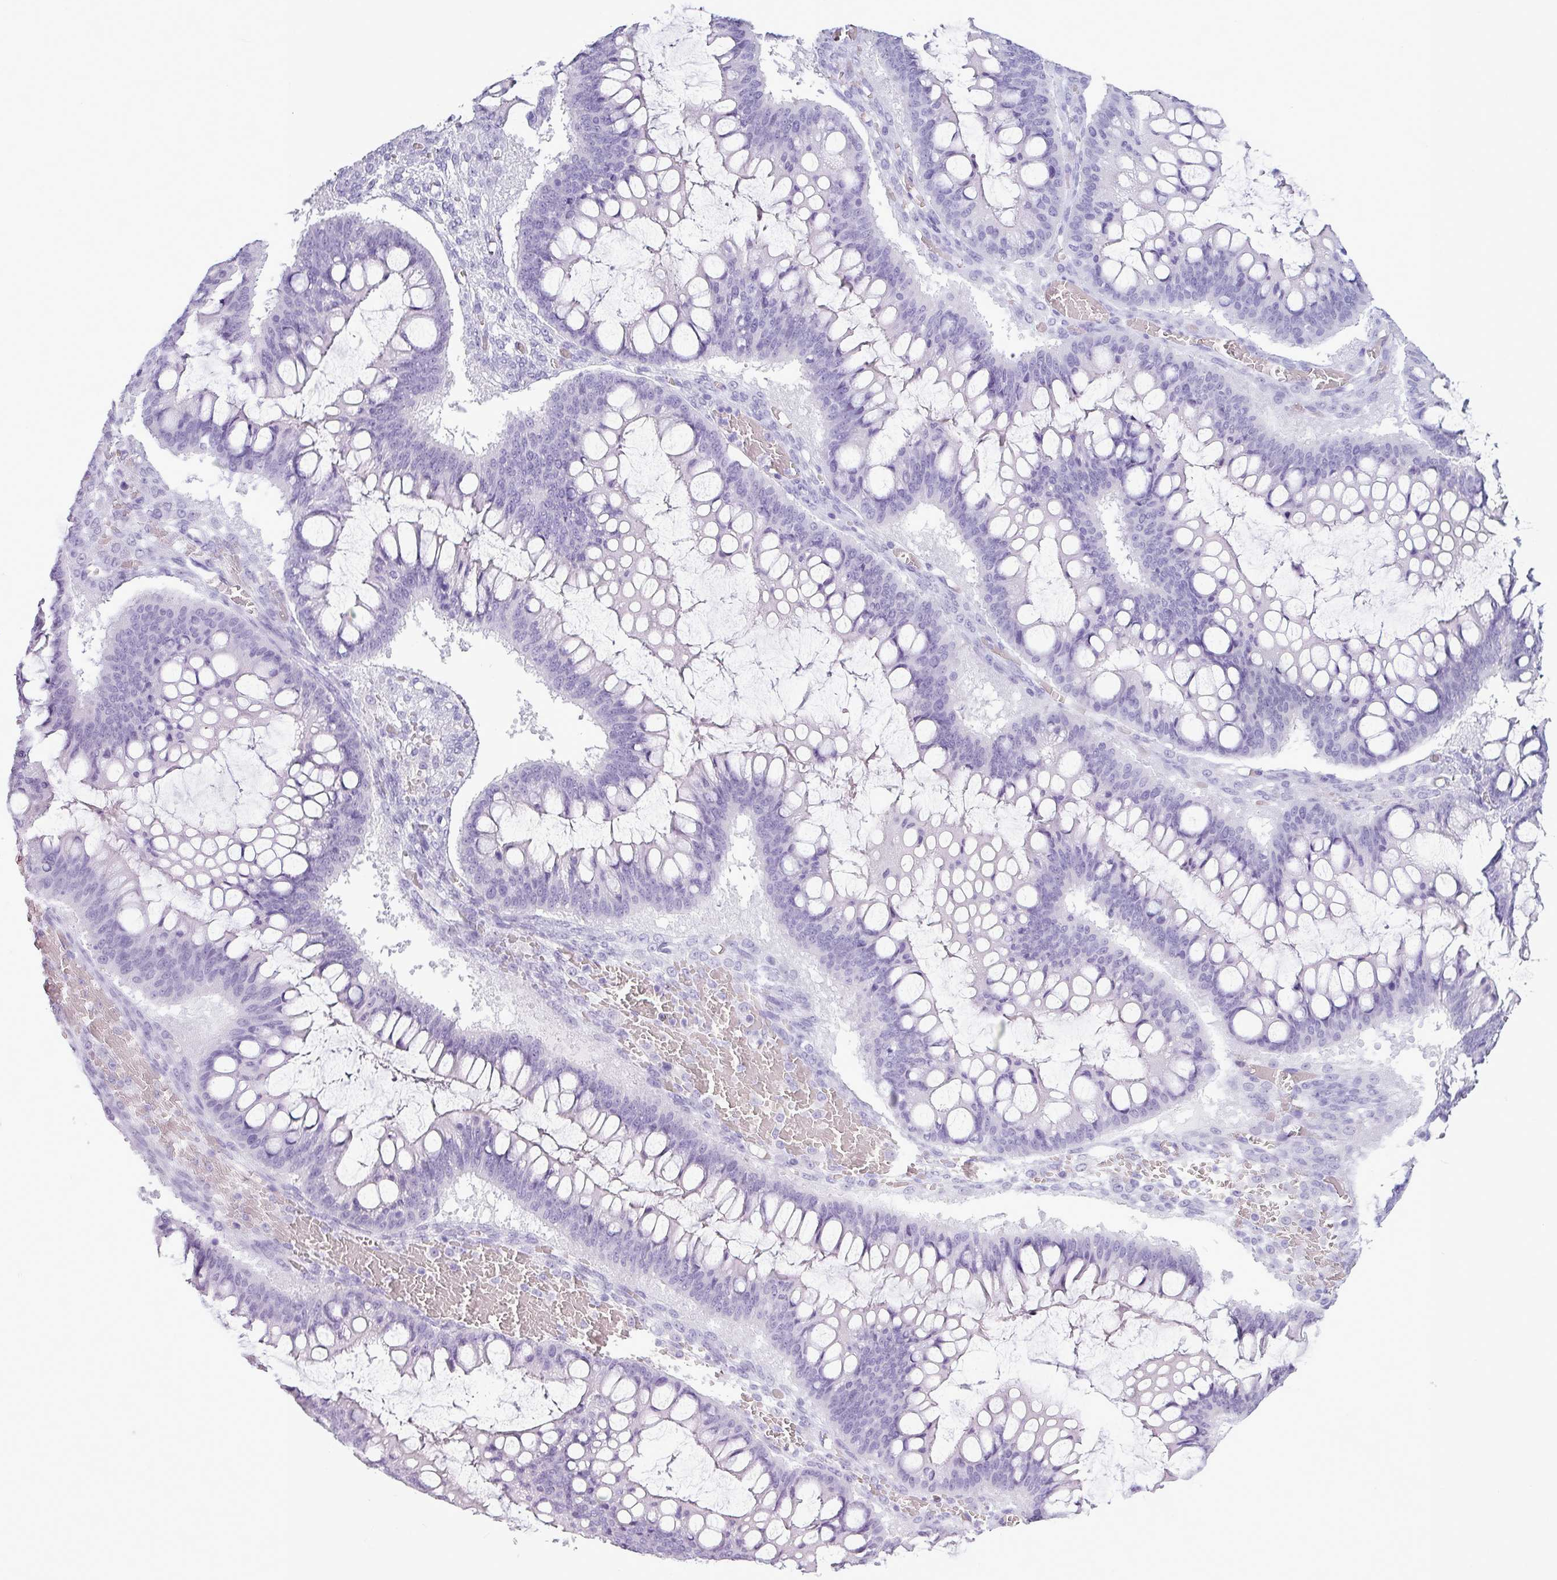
{"staining": {"intensity": "negative", "quantity": "none", "location": "none"}, "tissue": "ovarian cancer", "cell_type": "Tumor cells", "image_type": "cancer", "snomed": [{"axis": "morphology", "description": "Cystadenocarcinoma, mucinous, NOS"}, {"axis": "topography", "description": "Ovary"}], "caption": "Ovarian mucinous cystadenocarcinoma was stained to show a protein in brown. There is no significant positivity in tumor cells.", "gene": "AMY1B", "patient": {"sex": "female", "age": 73}}